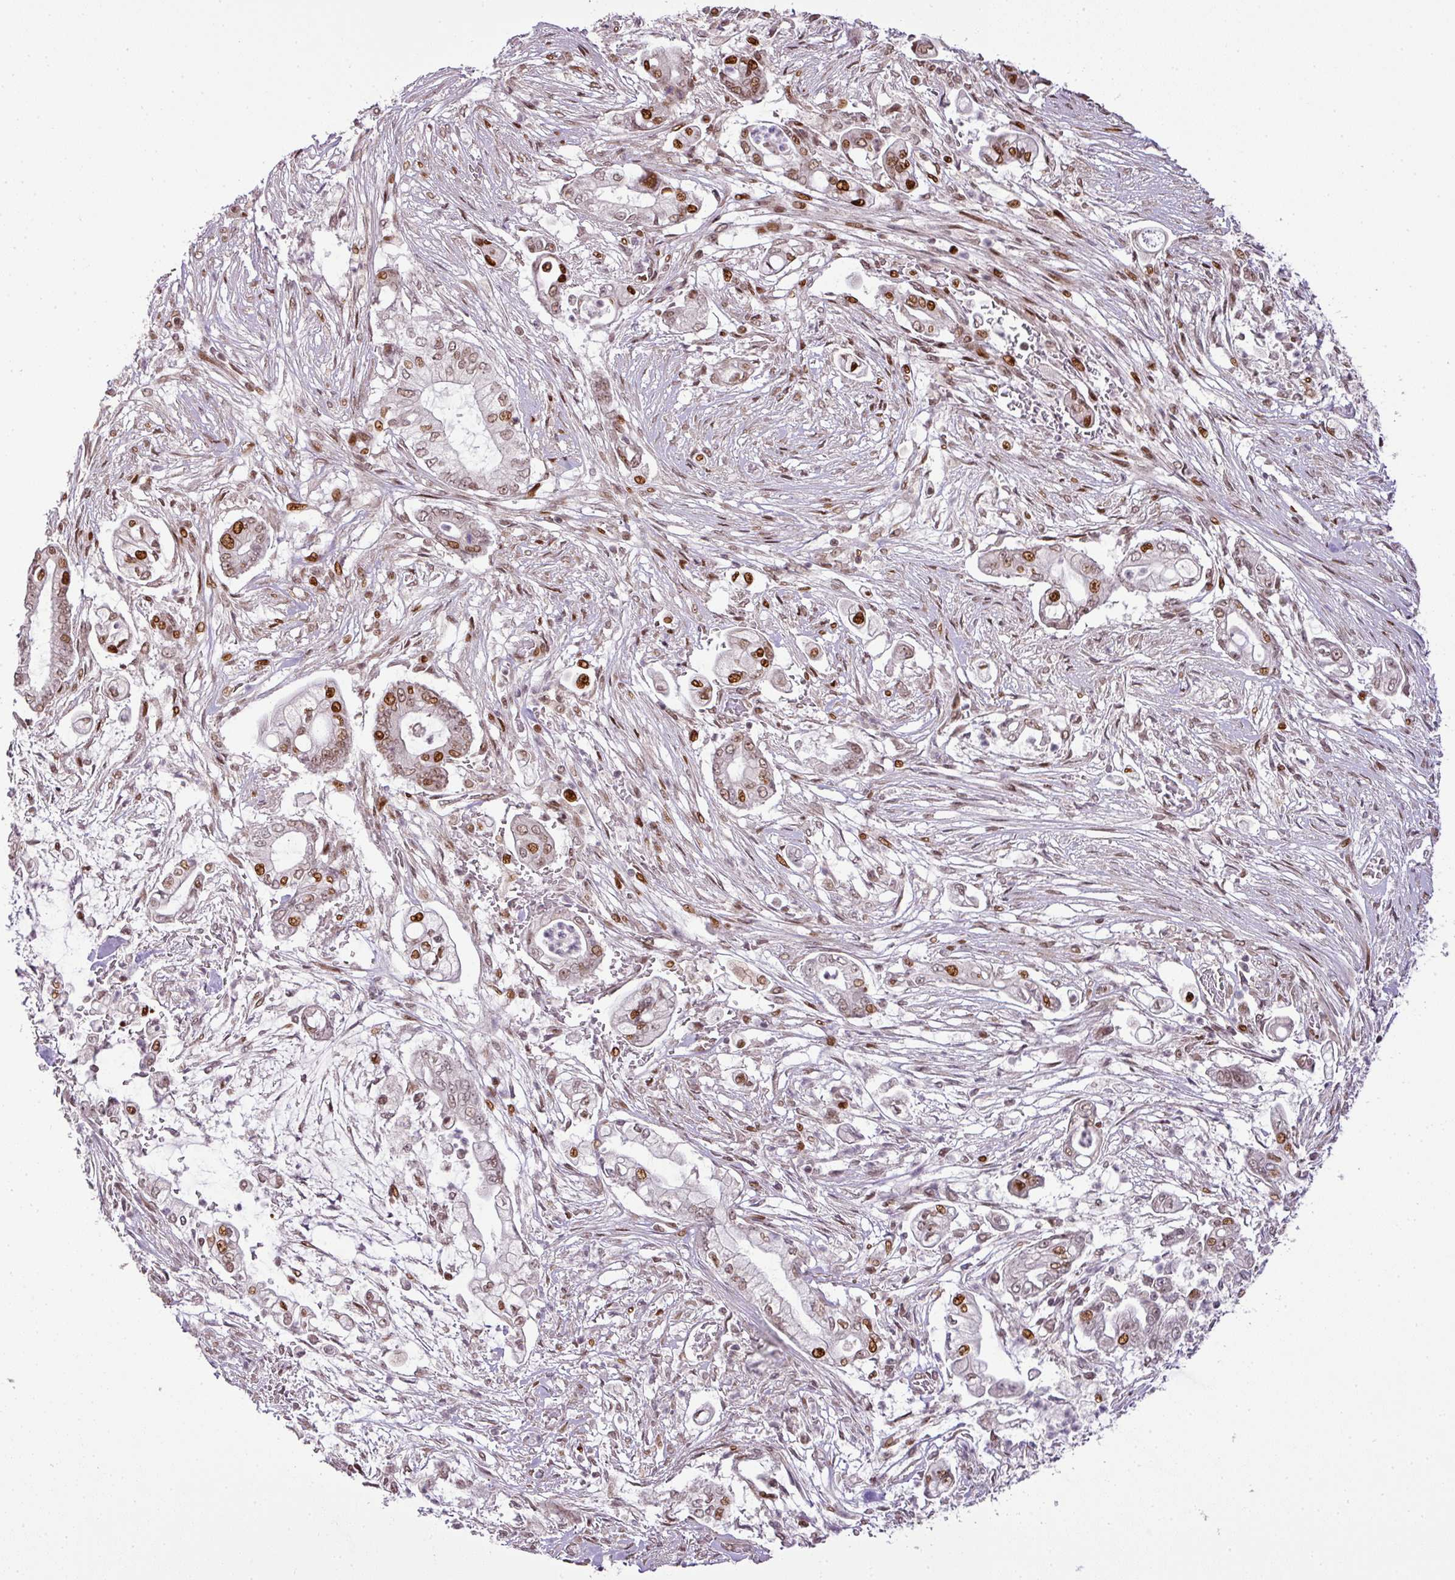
{"staining": {"intensity": "moderate", "quantity": ">75%", "location": "nuclear"}, "tissue": "pancreatic cancer", "cell_type": "Tumor cells", "image_type": "cancer", "snomed": [{"axis": "morphology", "description": "Adenocarcinoma, NOS"}, {"axis": "topography", "description": "Pancreas"}], "caption": "Immunohistochemical staining of adenocarcinoma (pancreatic) displays medium levels of moderate nuclear protein staining in approximately >75% of tumor cells. (brown staining indicates protein expression, while blue staining denotes nuclei).", "gene": "MYSM1", "patient": {"sex": "female", "age": 69}}